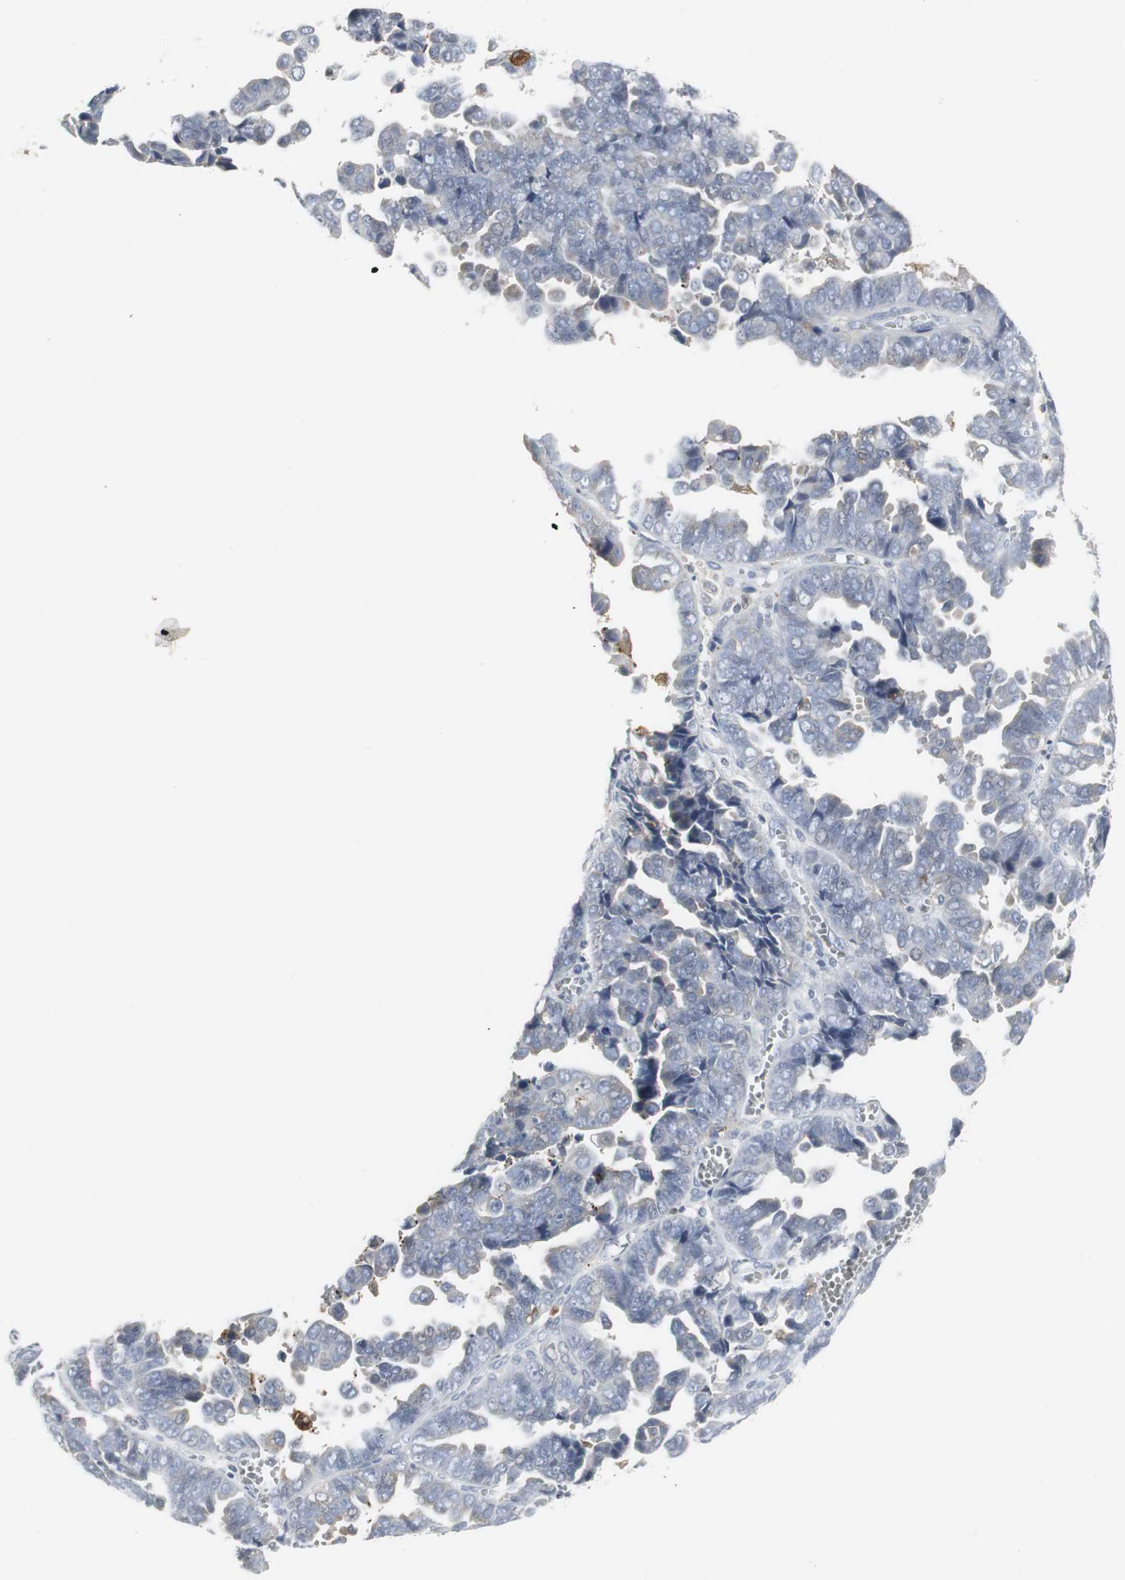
{"staining": {"intensity": "negative", "quantity": "none", "location": "none"}, "tissue": "endometrial cancer", "cell_type": "Tumor cells", "image_type": "cancer", "snomed": [{"axis": "morphology", "description": "Adenocarcinoma, NOS"}, {"axis": "topography", "description": "Endometrium"}], "caption": "Protein analysis of endometrial adenocarcinoma demonstrates no significant expression in tumor cells.", "gene": "PI15", "patient": {"sex": "female", "age": 75}}